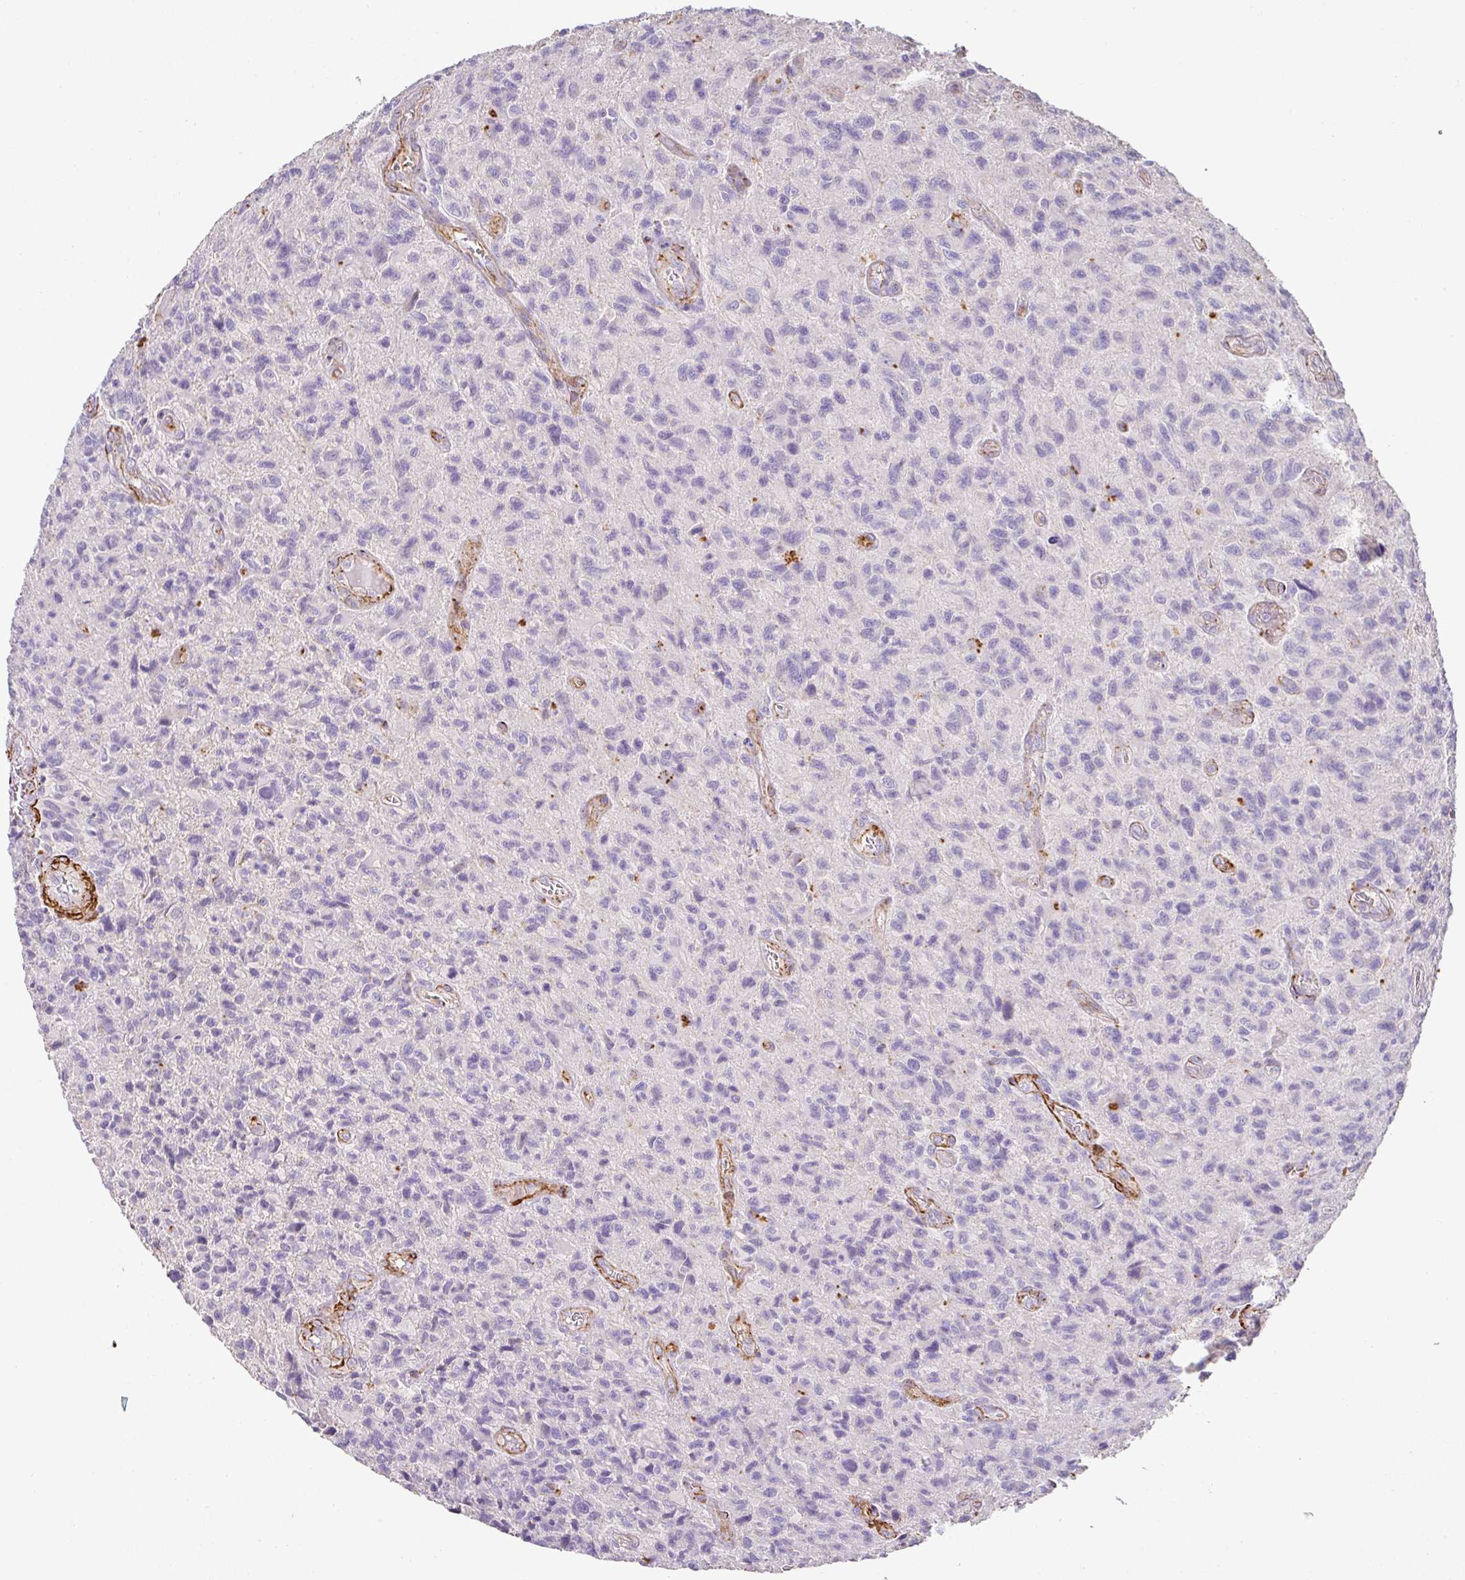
{"staining": {"intensity": "negative", "quantity": "none", "location": "none"}, "tissue": "glioma", "cell_type": "Tumor cells", "image_type": "cancer", "snomed": [{"axis": "morphology", "description": "Glioma, malignant, High grade"}, {"axis": "topography", "description": "Brain"}], "caption": "A histopathology image of high-grade glioma (malignant) stained for a protein displays no brown staining in tumor cells.", "gene": "SLC25A17", "patient": {"sex": "male", "age": 76}}